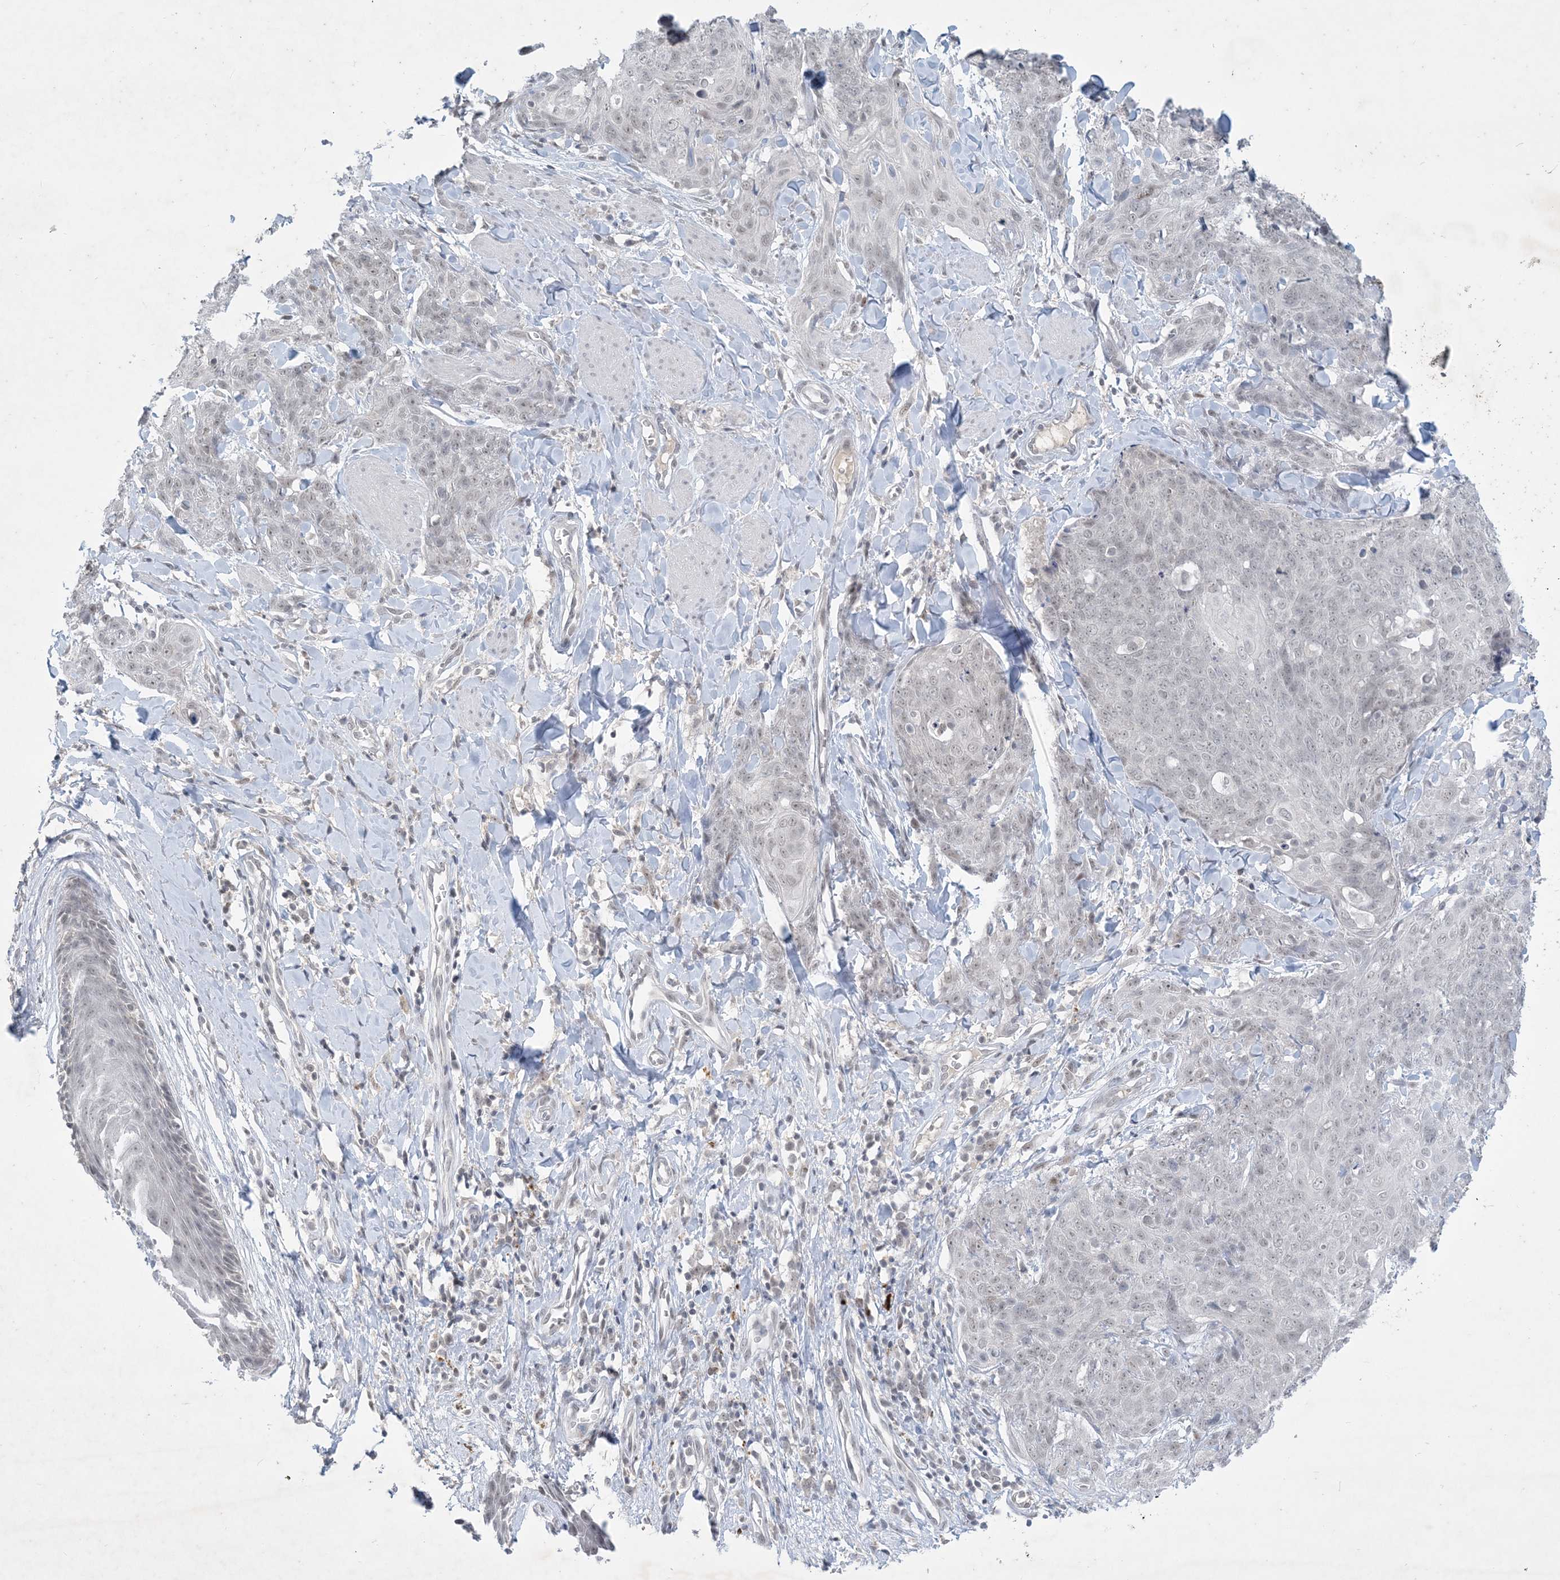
{"staining": {"intensity": "negative", "quantity": "none", "location": "none"}, "tissue": "skin cancer", "cell_type": "Tumor cells", "image_type": "cancer", "snomed": [{"axis": "morphology", "description": "Squamous cell carcinoma, NOS"}, {"axis": "topography", "description": "Skin"}, {"axis": "topography", "description": "Vulva"}], "caption": "A histopathology image of human squamous cell carcinoma (skin) is negative for staining in tumor cells.", "gene": "ZNF674", "patient": {"sex": "female", "age": 85}}